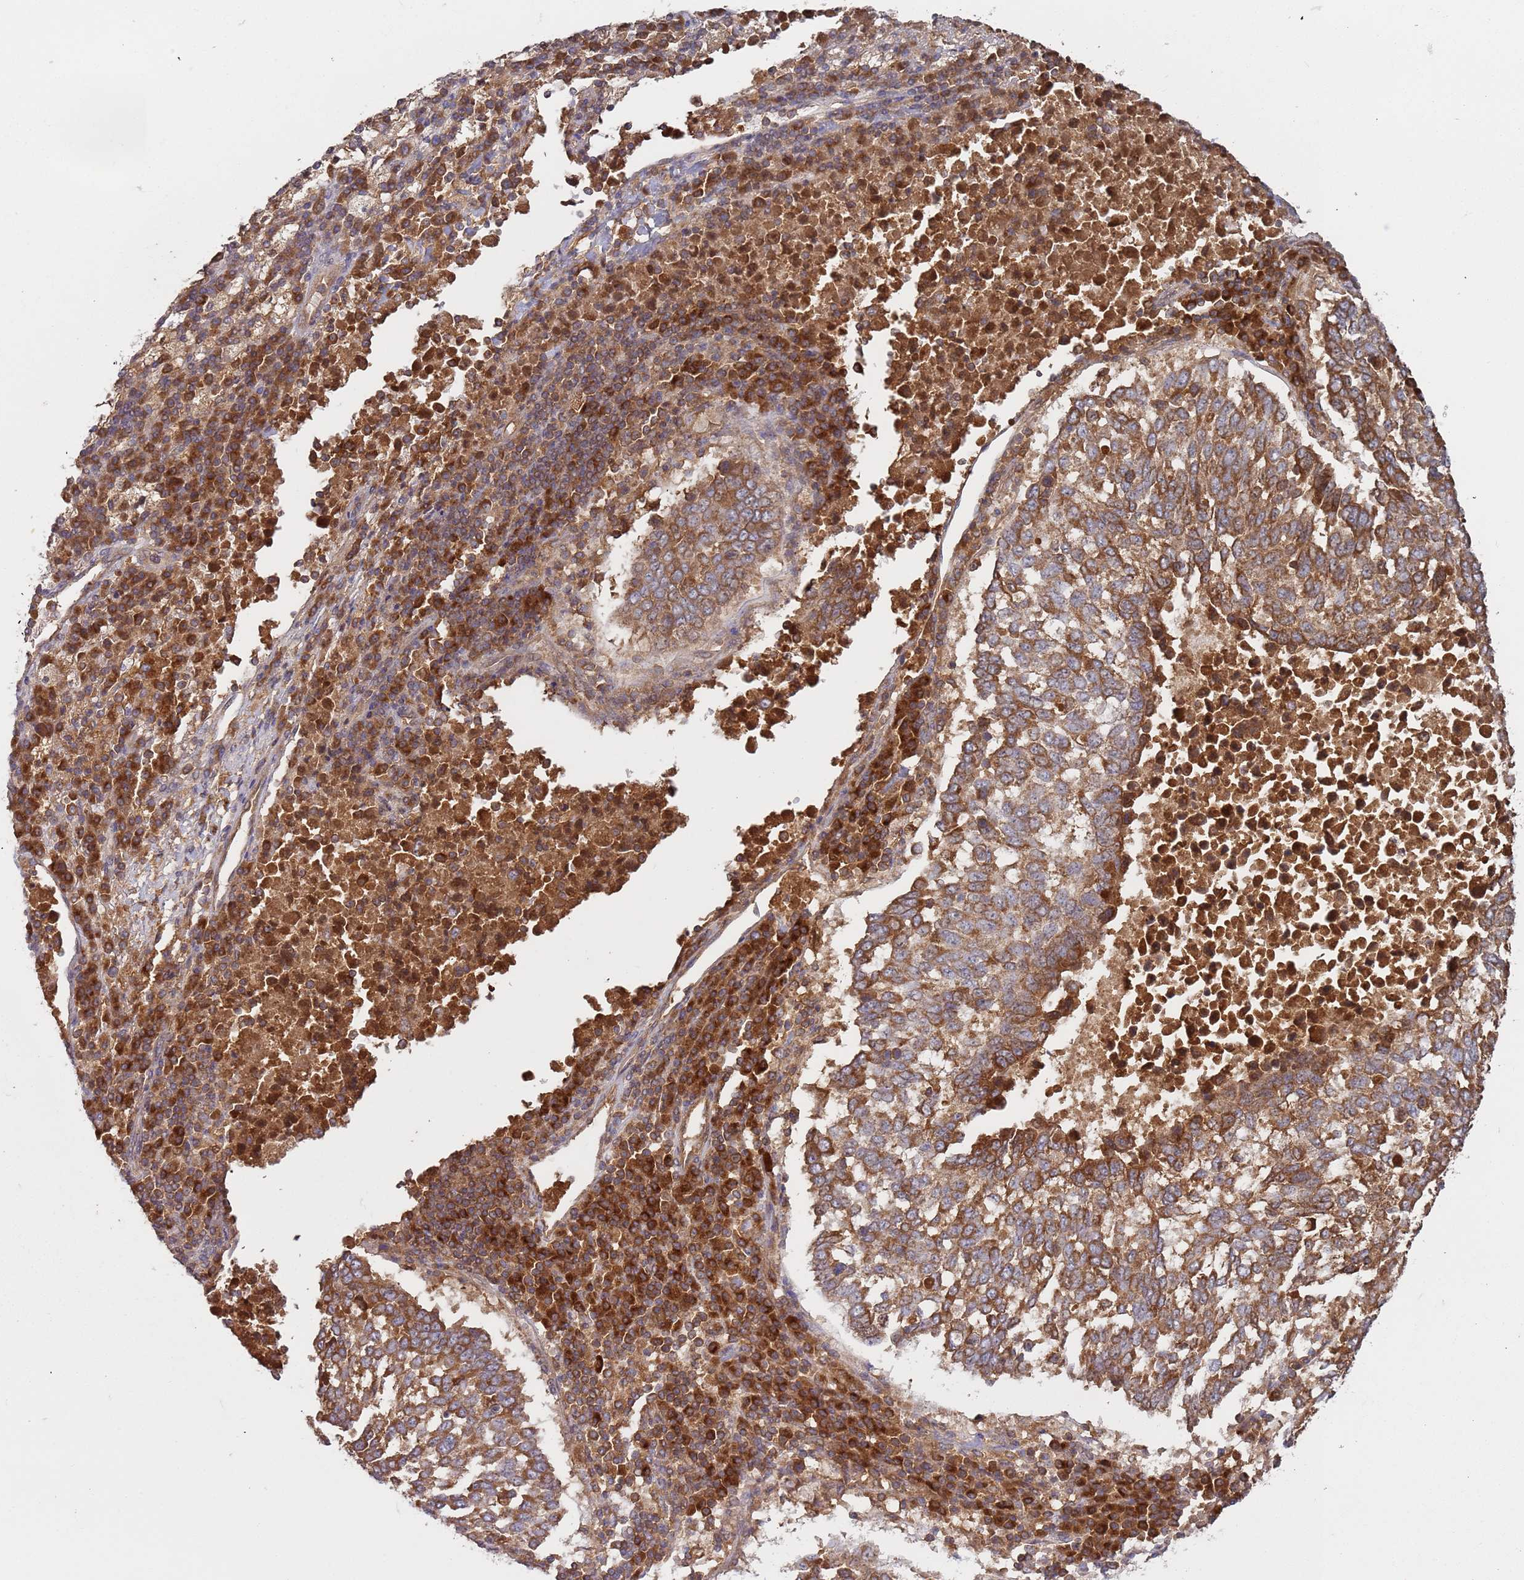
{"staining": {"intensity": "strong", "quantity": ">75%", "location": "cytoplasmic/membranous"}, "tissue": "lung cancer", "cell_type": "Tumor cells", "image_type": "cancer", "snomed": [{"axis": "morphology", "description": "Squamous cell carcinoma, NOS"}, {"axis": "topography", "description": "Lung"}], "caption": "Immunohistochemical staining of human lung squamous cell carcinoma displays high levels of strong cytoplasmic/membranous protein staining in about >75% of tumor cells.", "gene": "OR5A2", "patient": {"sex": "male", "age": 73}}